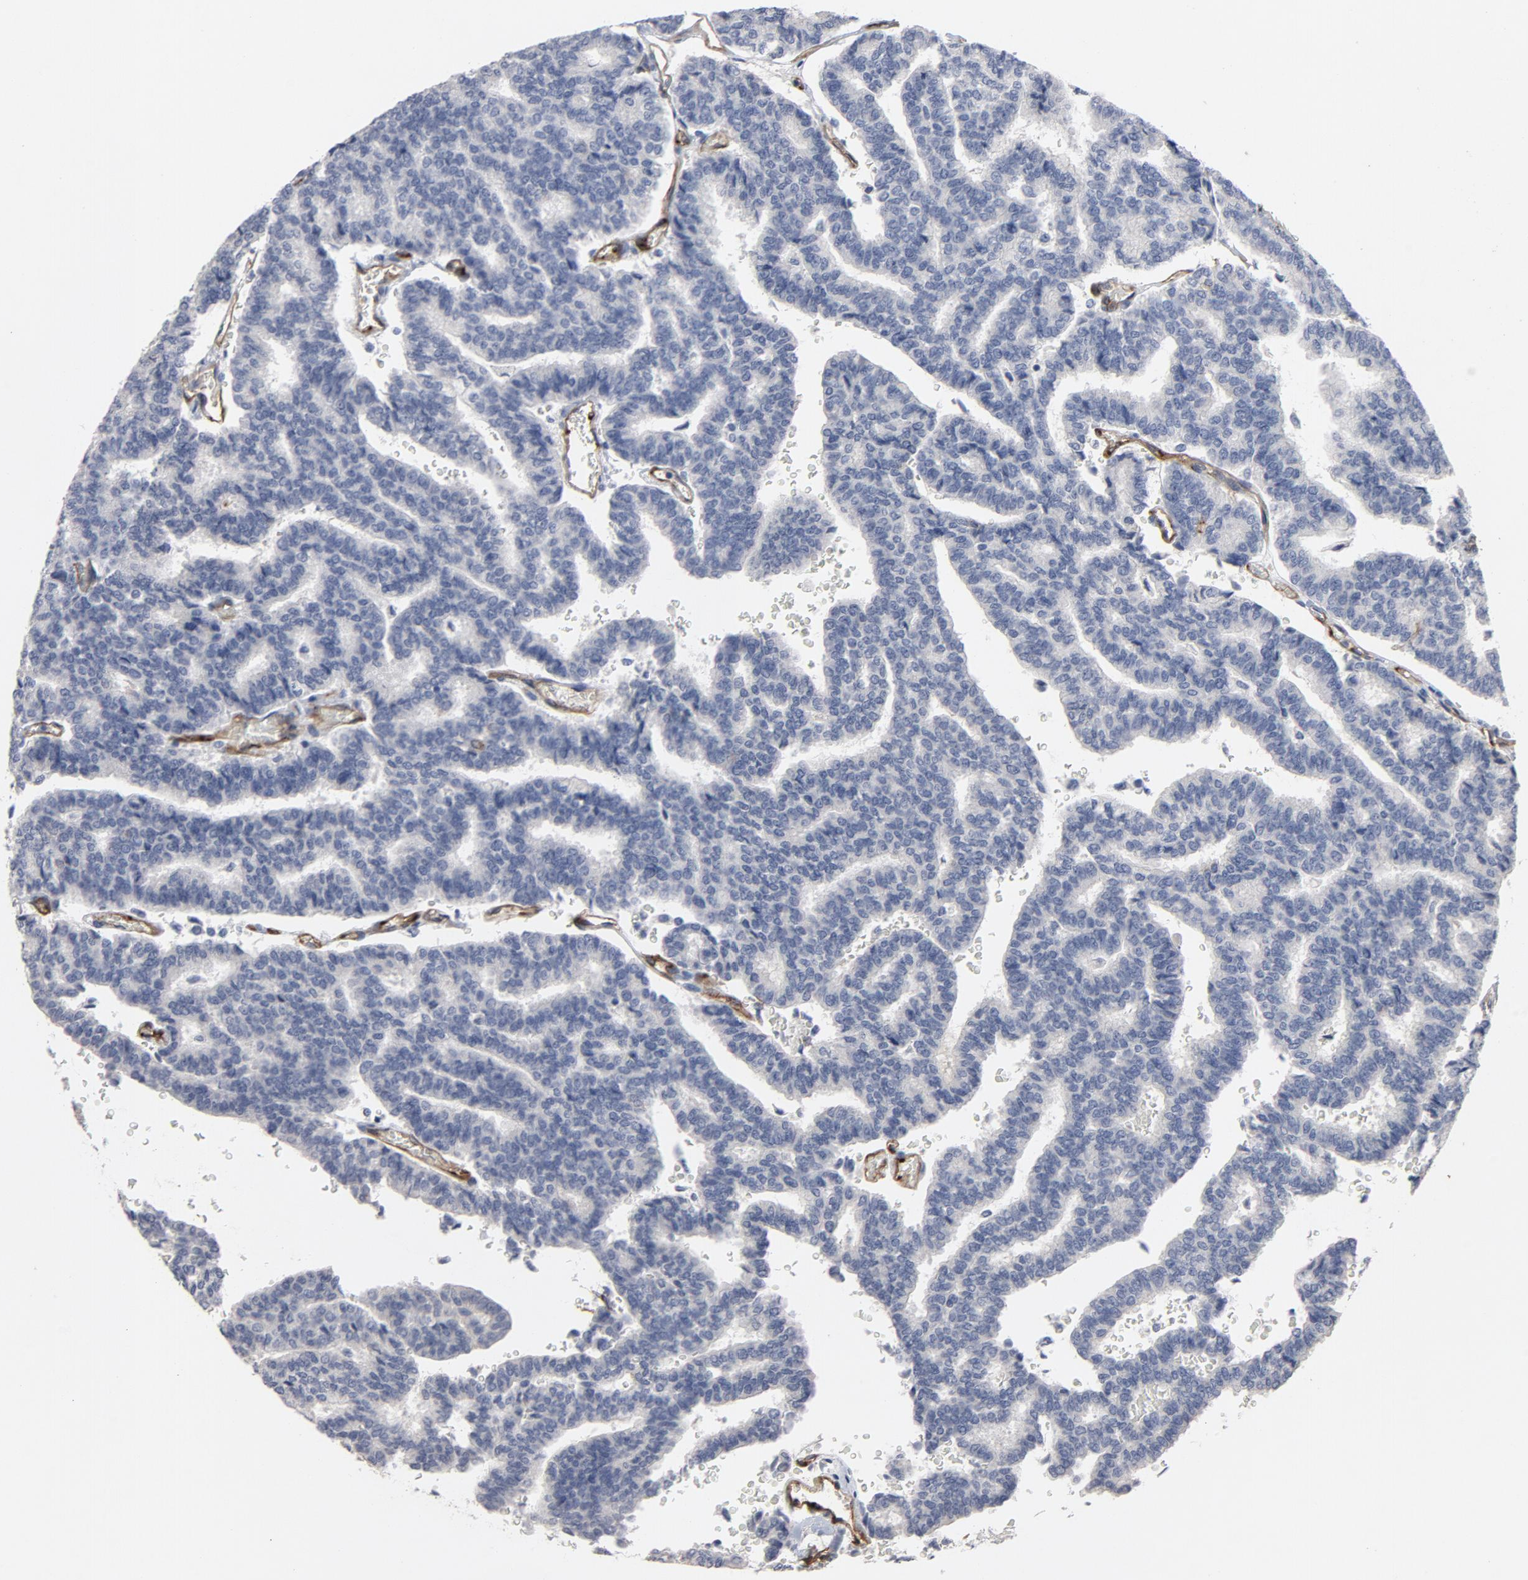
{"staining": {"intensity": "negative", "quantity": "none", "location": "none"}, "tissue": "thyroid cancer", "cell_type": "Tumor cells", "image_type": "cancer", "snomed": [{"axis": "morphology", "description": "Papillary adenocarcinoma, NOS"}, {"axis": "topography", "description": "Thyroid gland"}], "caption": "Tumor cells are negative for protein expression in human thyroid cancer (papillary adenocarcinoma).", "gene": "KDR", "patient": {"sex": "female", "age": 35}}